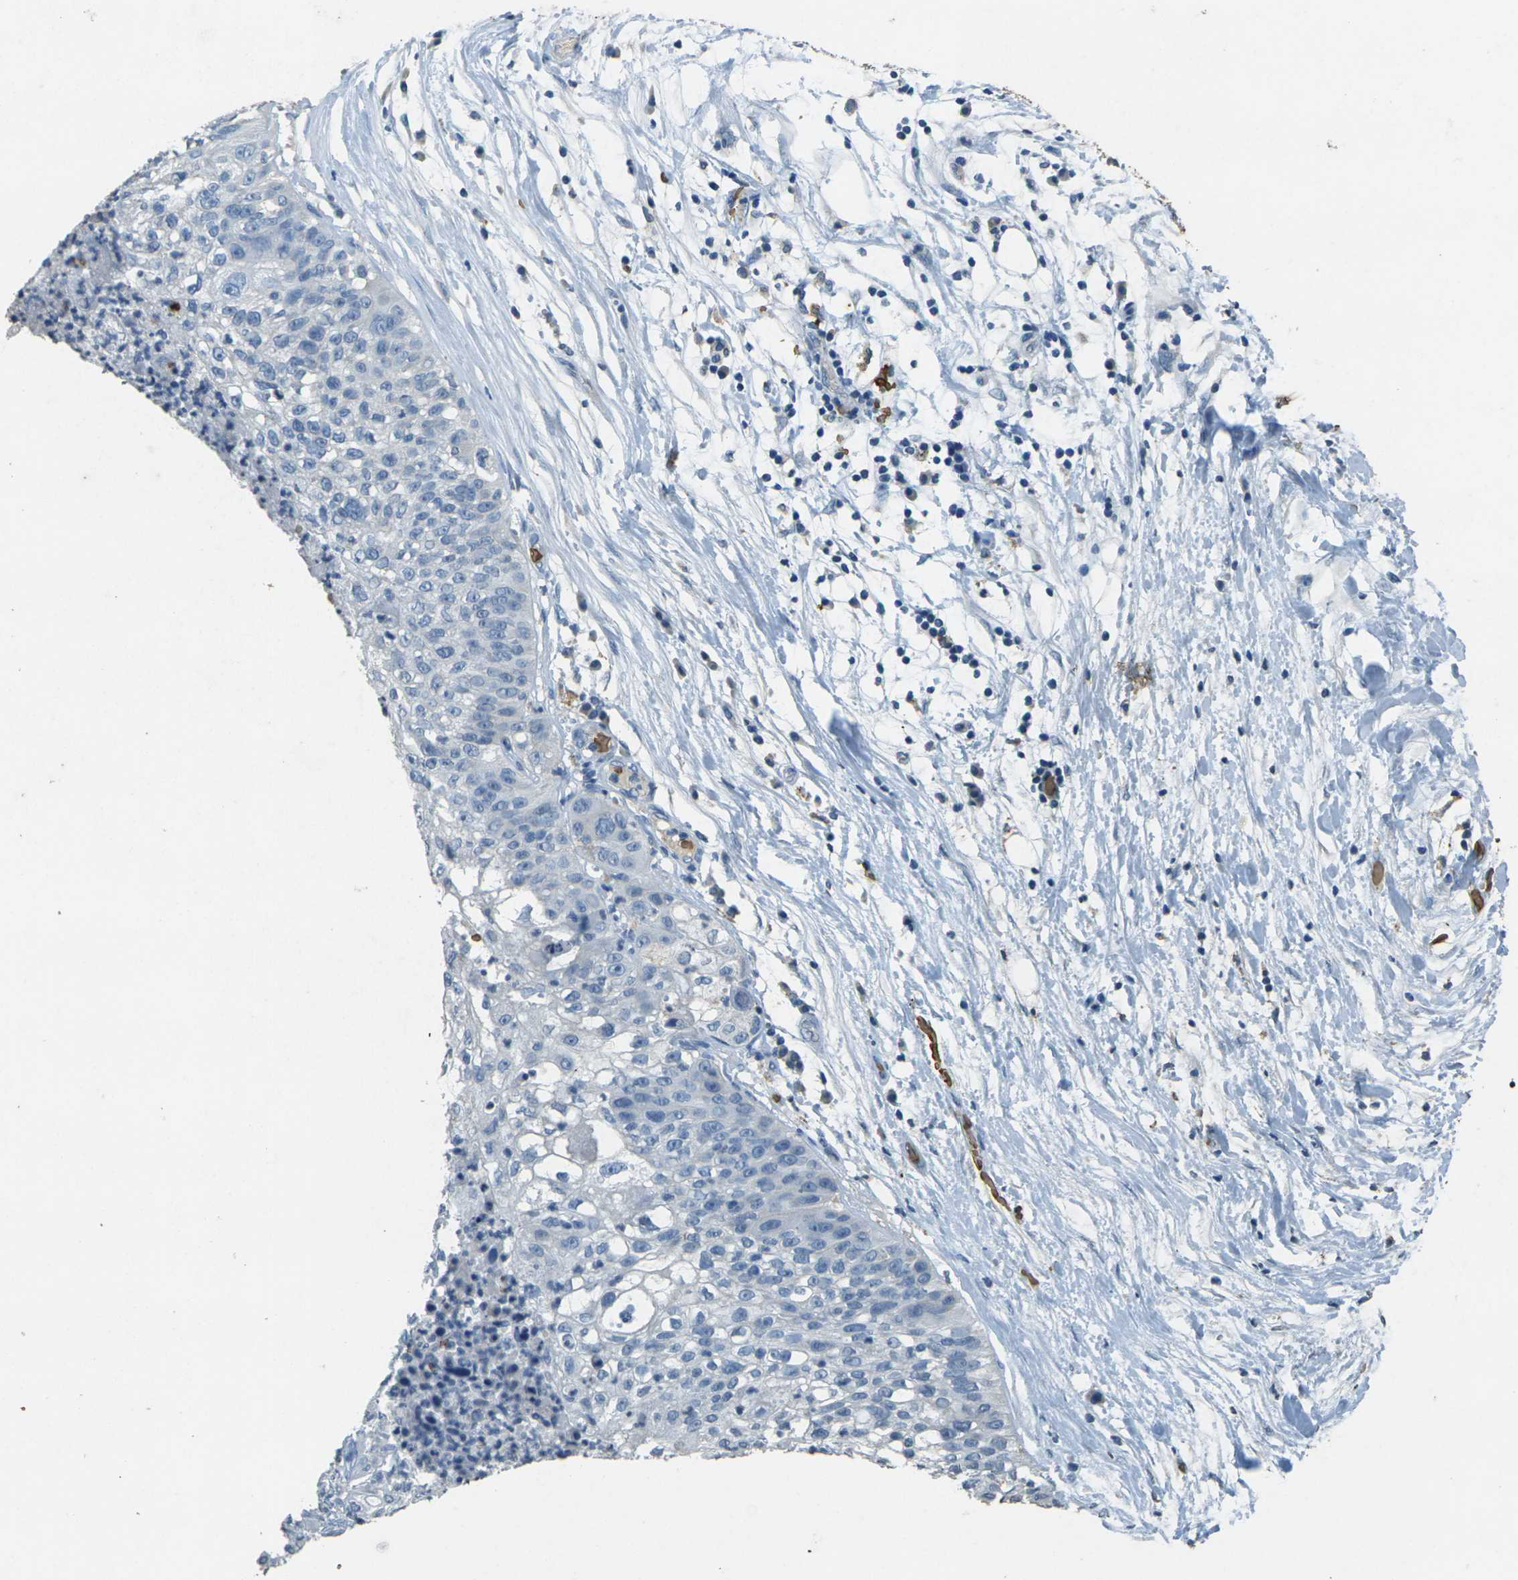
{"staining": {"intensity": "negative", "quantity": "none", "location": "none"}, "tissue": "lung cancer", "cell_type": "Tumor cells", "image_type": "cancer", "snomed": [{"axis": "morphology", "description": "Inflammation, NOS"}, {"axis": "morphology", "description": "Squamous cell carcinoma, NOS"}, {"axis": "topography", "description": "Lymph node"}, {"axis": "topography", "description": "Soft tissue"}, {"axis": "topography", "description": "Lung"}], "caption": "Immunohistochemical staining of human lung cancer (squamous cell carcinoma) demonstrates no significant positivity in tumor cells.", "gene": "HBB", "patient": {"sex": "male", "age": 66}}